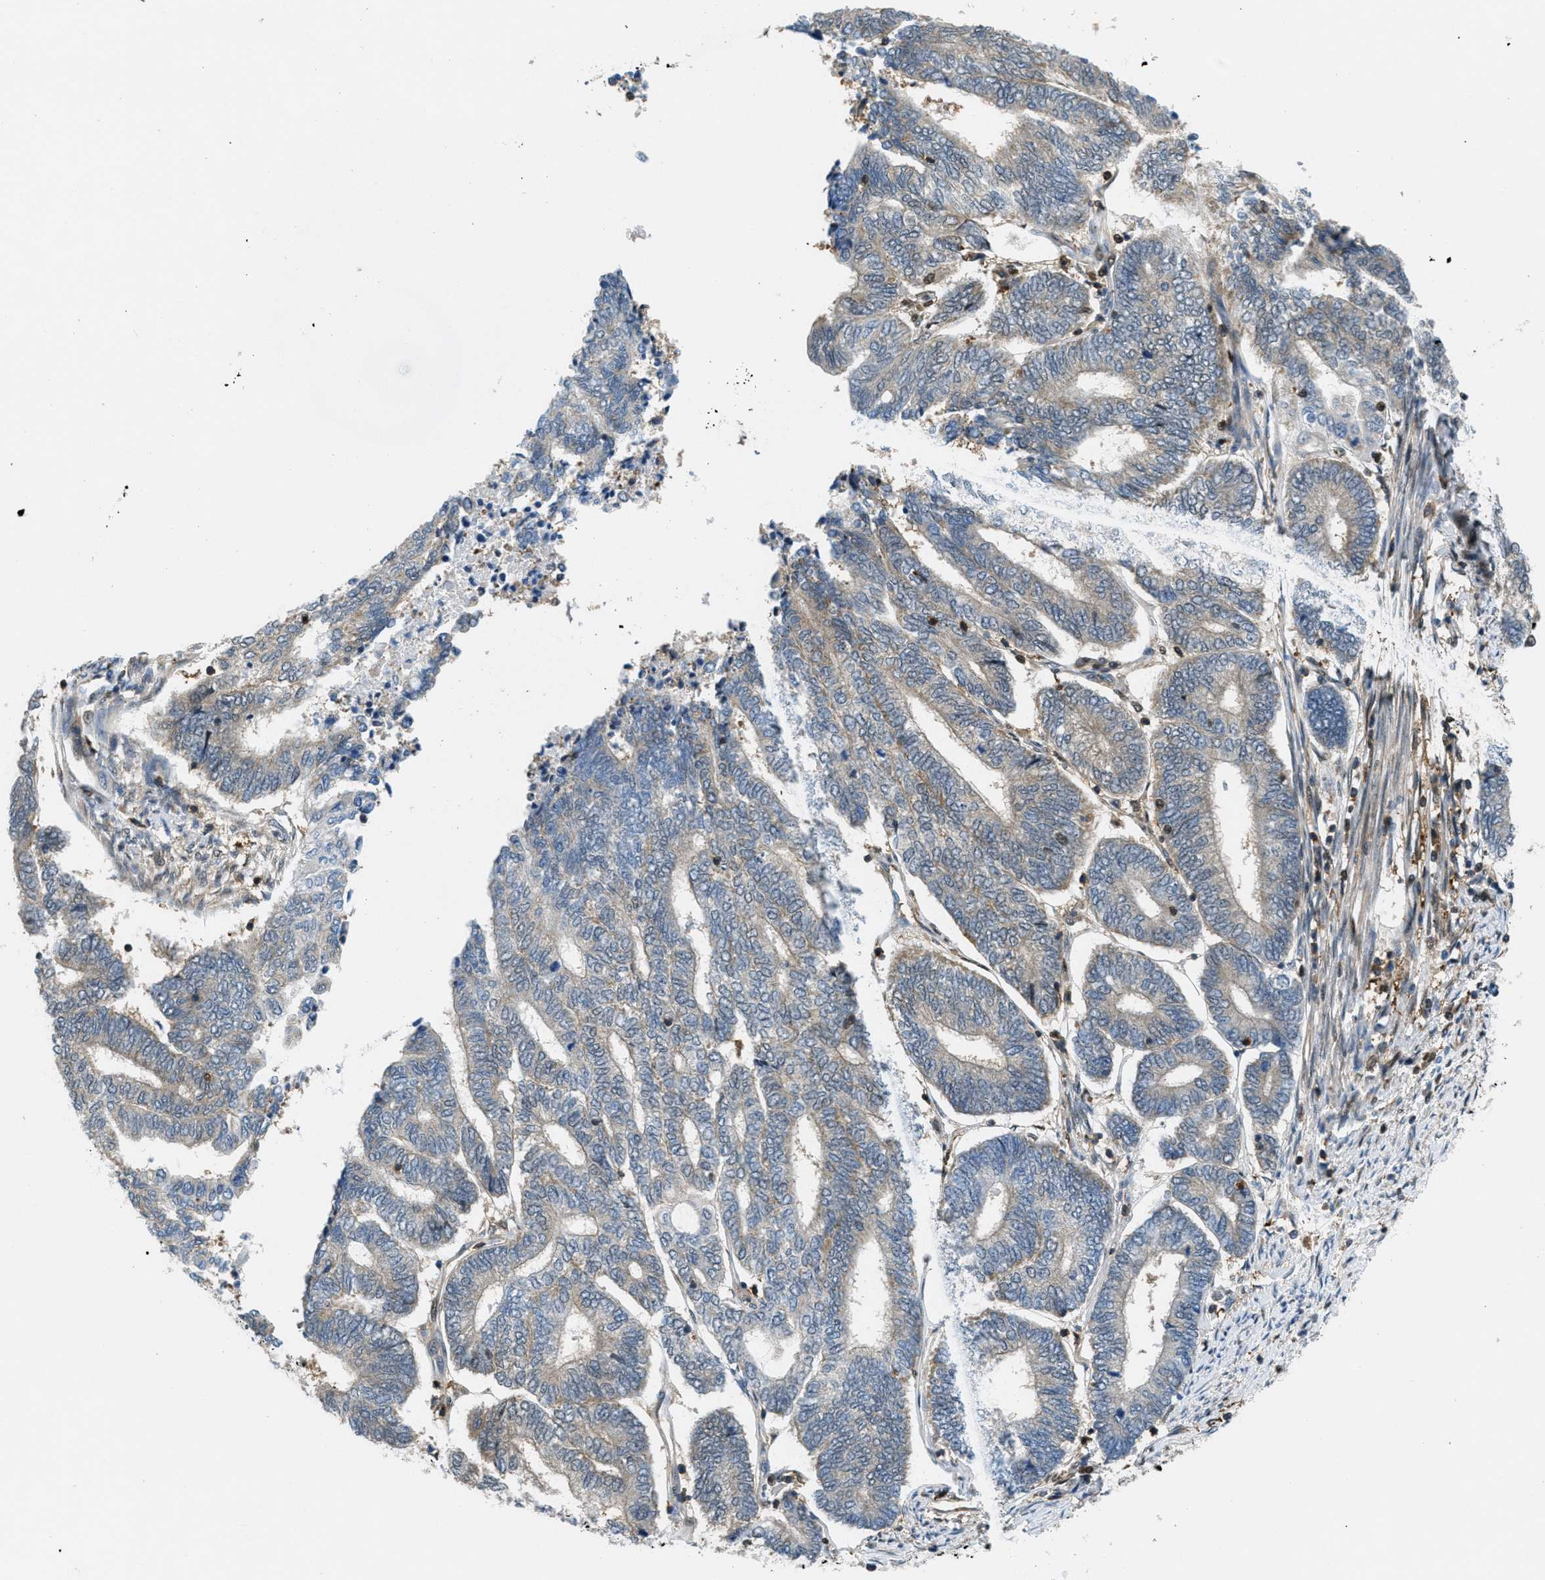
{"staining": {"intensity": "weak", "quantity": ">75%", "location": "cytoplasmic/membranous"}, "tissue": "endometrial cancer", "cell_type": "Tumor cells", "image_type": "cancer", "snomed": [{"axis": "morphology", "description": "Adenocarcinoma, NOS"}, {"axis": "topography", "description": "Uterus"}, {"axis": "topography", "description": "Endometrium"}], "caption": "Immunohistochemistry (IHC) photomicrograph of human endometrial cancer (adenocarcinoma) stained for a protein (brown), which displays low levels of weak cytoplasmic/membranous expression in approximately >75% of tumor cells.", "gene": "PIP5K1C", "patient": {"sex": "female", "age": 70}}